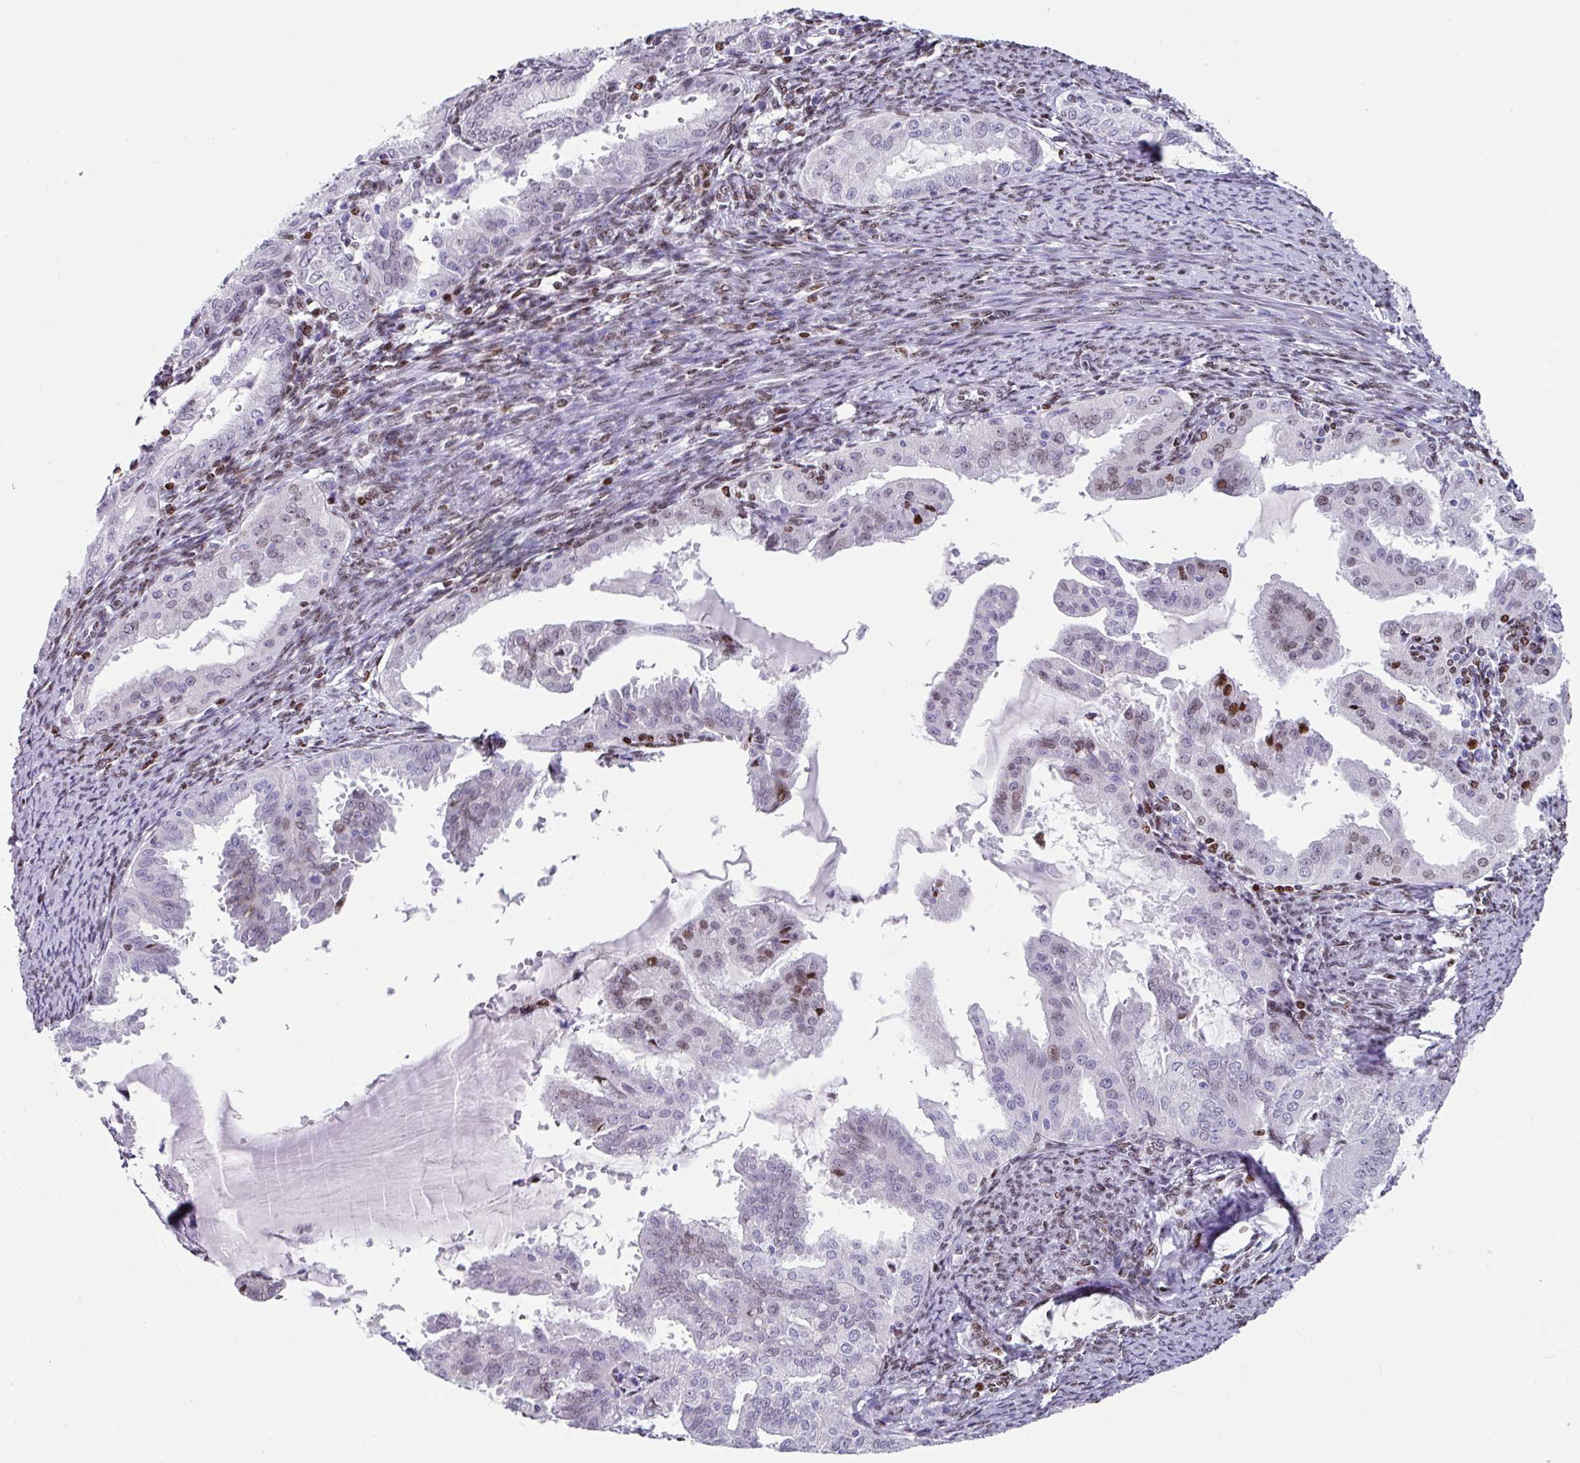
{"staining": {"intensity": "weak", "quantity": "<25%", "location": "nuclear"}, "tissue": "endometrial cancer", "cell_type": "Tumor cells", "image_type": "cancer", "snomed": [{"axis": "morphology", "description": "Adenocarcinoma, NOS"}, {"axis": "topography", "description": "Endometrium"}], "caption": "Endometrial cancer (adenocarcinoma) was stained to show a protein in brown. There is no significant positivity in tumor cells. (DAB IHC, high magnification).", "gene": "TCF3", "patient": {"sex": "female", "age": 70}}